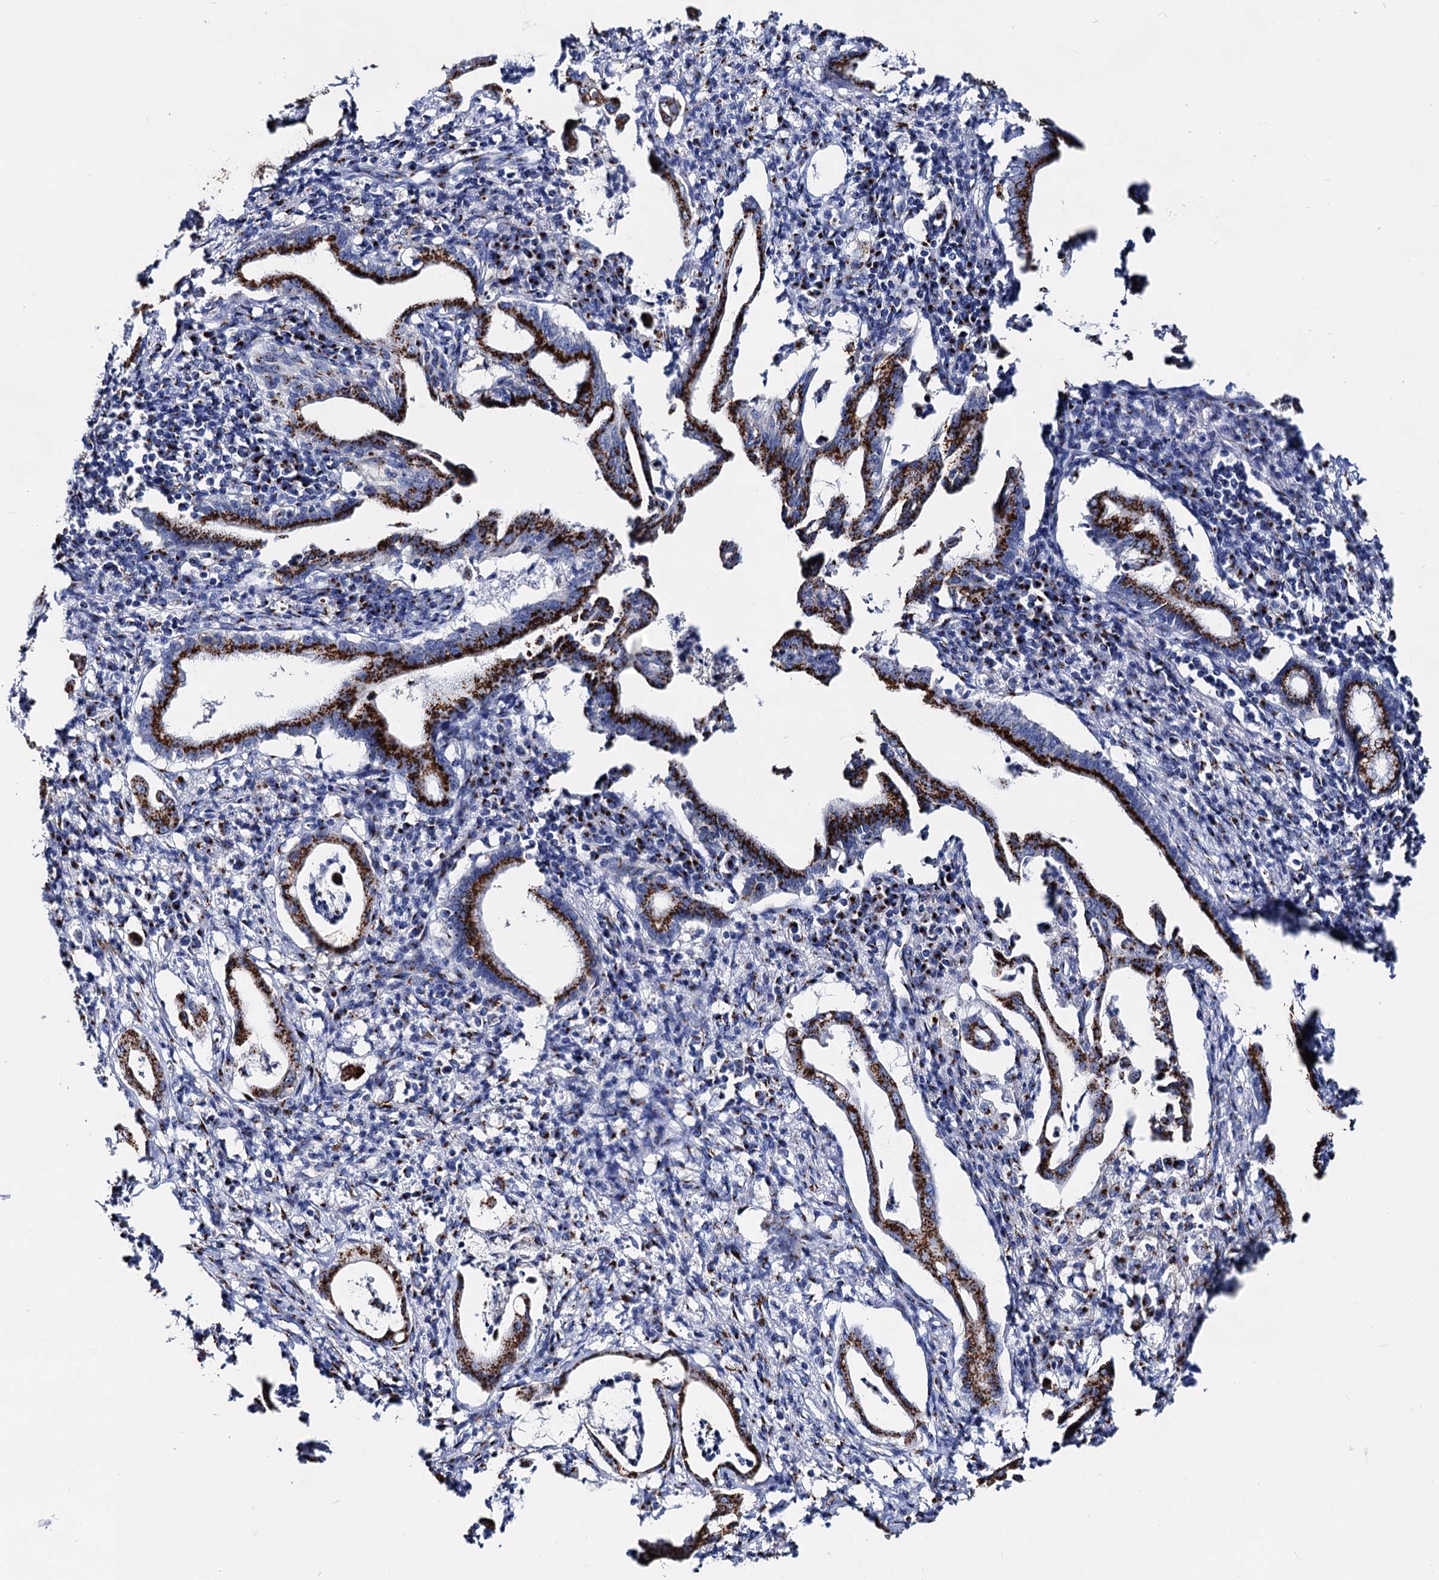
{"staining": {"intensity": "strong", "quantity": ">75%", "location": "cytoplasmic/membranous"}, "tissue": "pancreatic cancer", "cell_type": "Tumor cells", "image_type": "cancer", "snomed": [{"axis": "morphology", "description": "Adenocarcinoma, NOS"}, {"axis": "topography", "description": "Pancreas"}], "caption": "Immunohistochemistry (DAB) staining of human pancreatic adenocarcinoma exhibits strong cytoplasmic/membranous protein positivity in about >75% of tumor cells. The protein is shown in brown color, while the nuclei are stained blue.", "gene": "TM9SF3", "patient": {"sex": "female", "age": 55}}